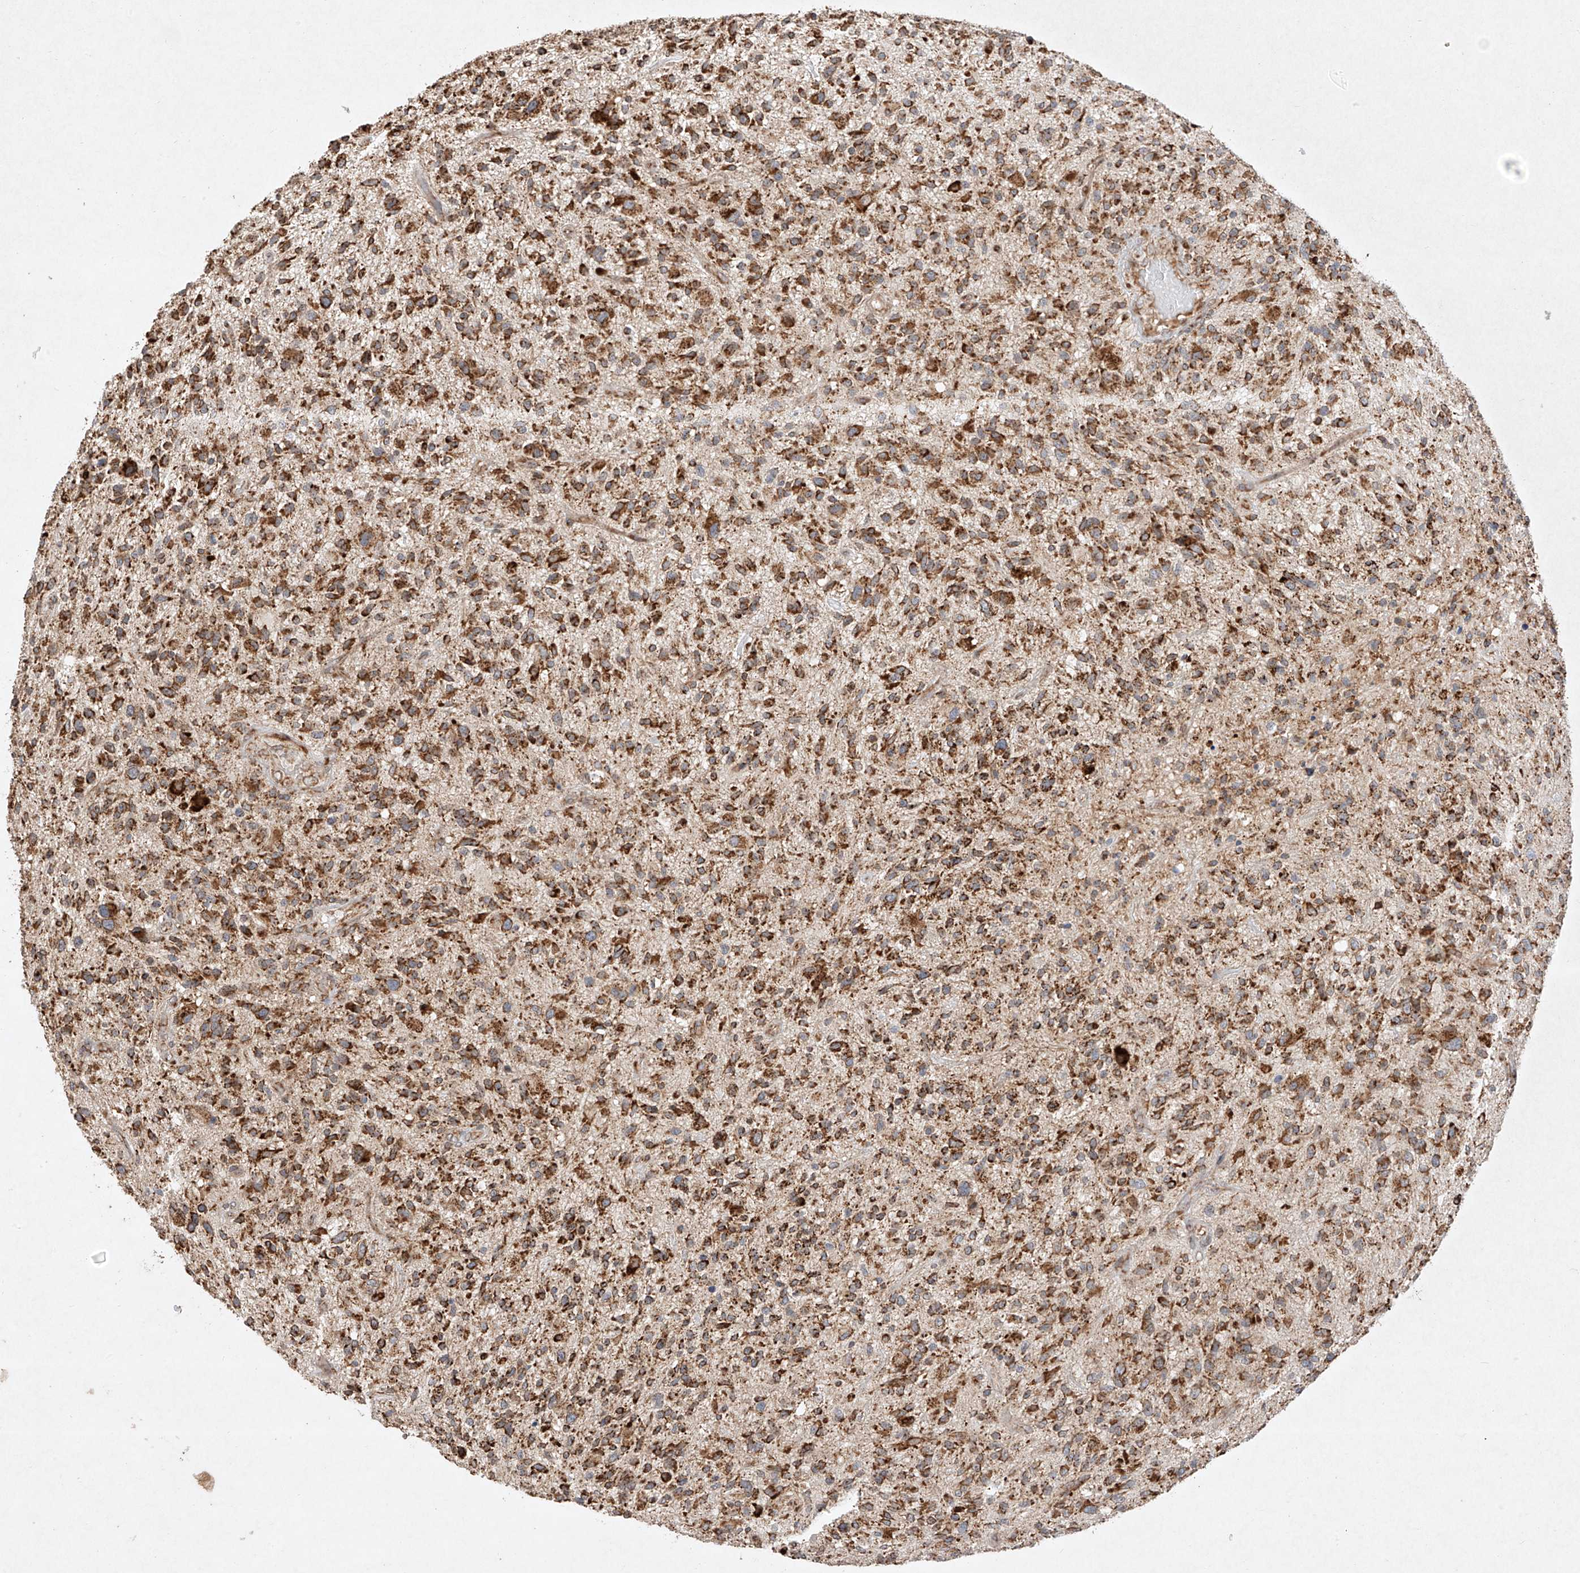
{"staining": {"intensity": "strong", "quantity": ">75%", "location": "cytoplasmic/membranous"}, "tissue": "glioma", "cell_type": "Tumor cells", "image_type": "cancer", "snomed": [{"axis": "morphology", "description": "Glioma, malignant, High grade"}, {"axis": "topography", "description": "Brain"}], "caption": "Brown immunohistochemical staining in malignant glioma (high-grade) reveals strong cytoplasmic/membranous positivity in about >75% of tumor cells.", "gene": "SEMA3B", "patient": {"sex": "male", "age": 47}}